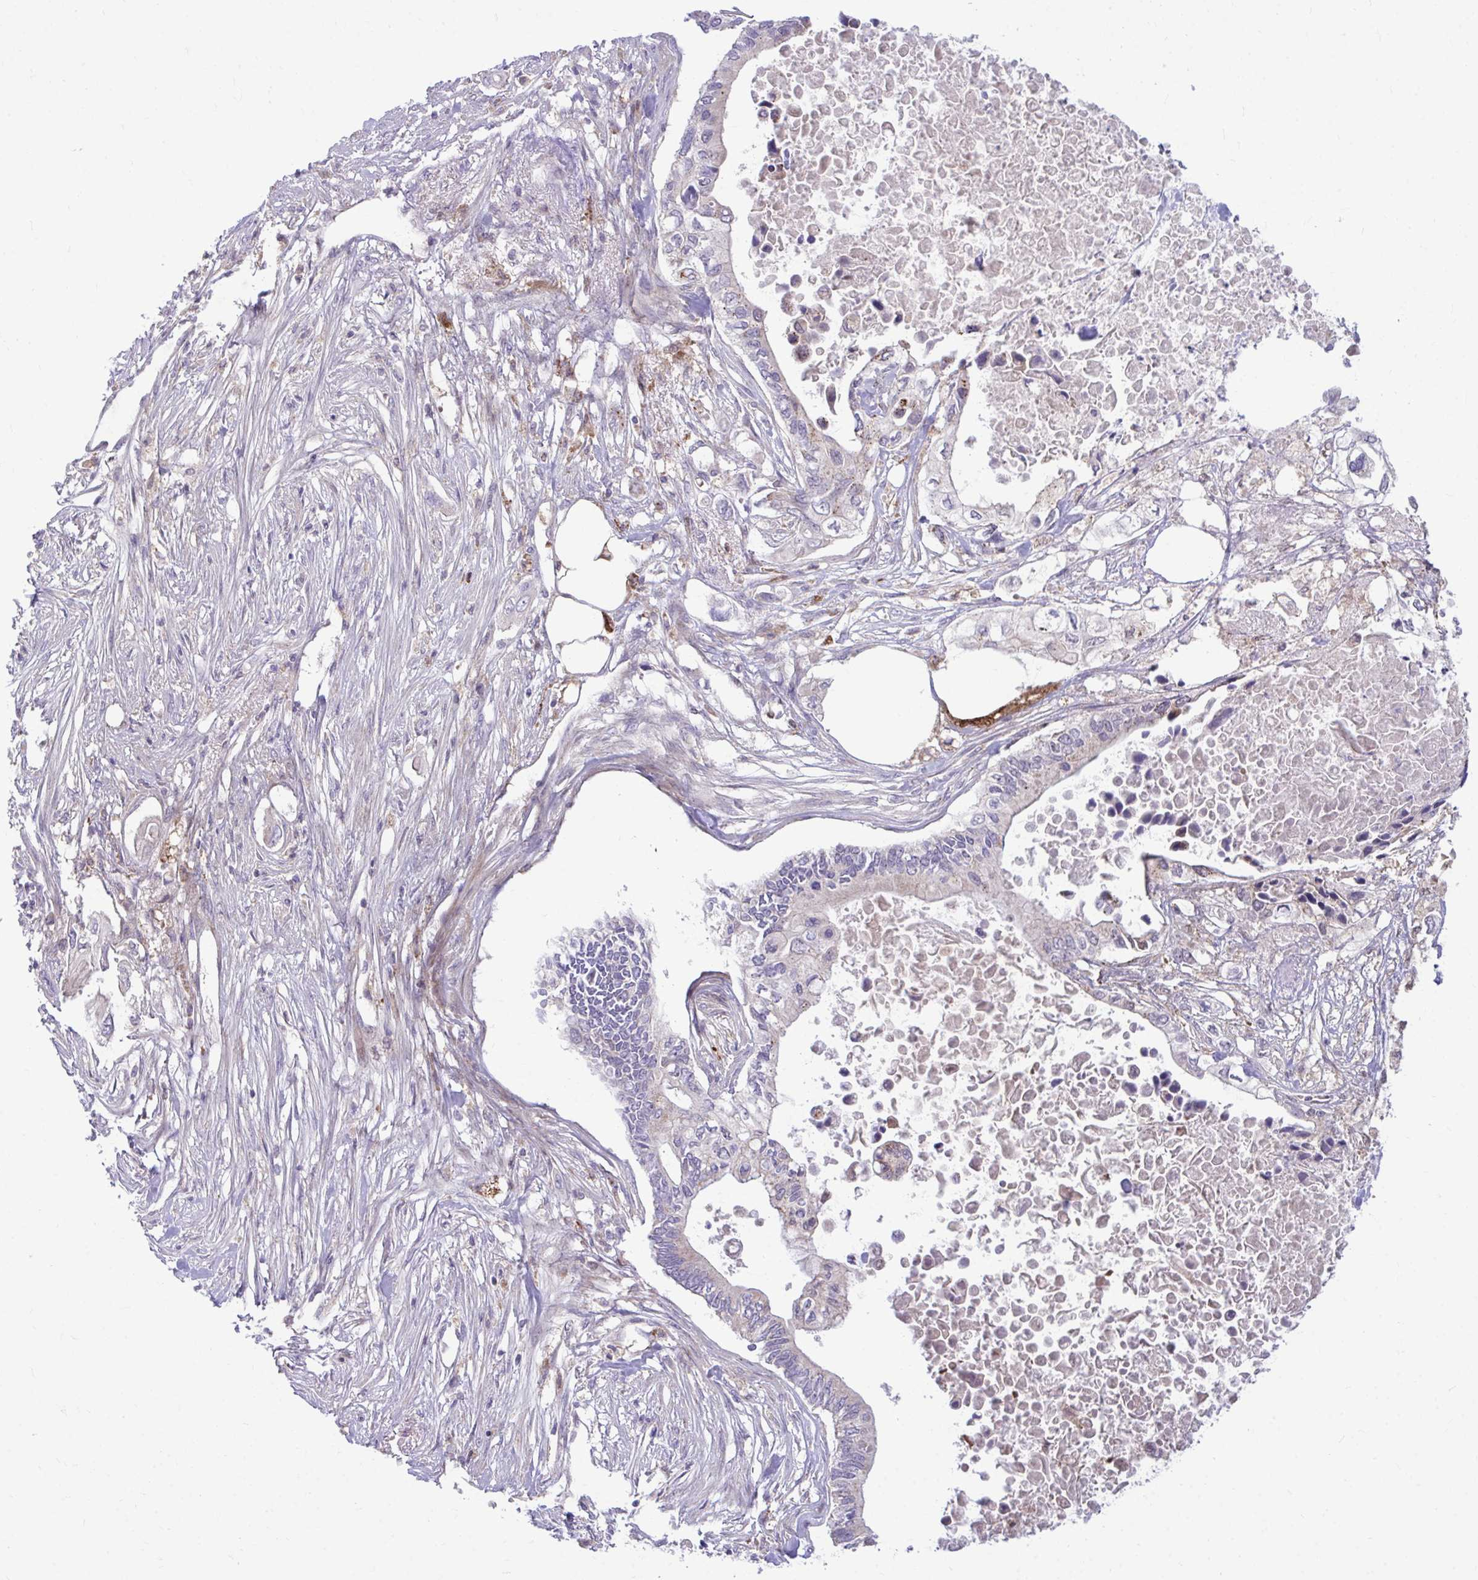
{"staining": {"intensity": "negative", "quantity": "none", "location": "none"}, "tissue": "pancreatic cancer", "cell_type": "Tumor cells", "image_type": "cancer", "snomed": [{"axis": "morphology", "description": "Adenocarcinoma, NOS"}, {"axis": "topography", "description": "Pancreas"}], "caption": "This is an immunohistochemistry photomicrograph of human adenocarcinoma (pancreatic). There is no positivity in tumor cells.", "gene": "C16orf54", "patient": {"sex": "female", "age": 63}}